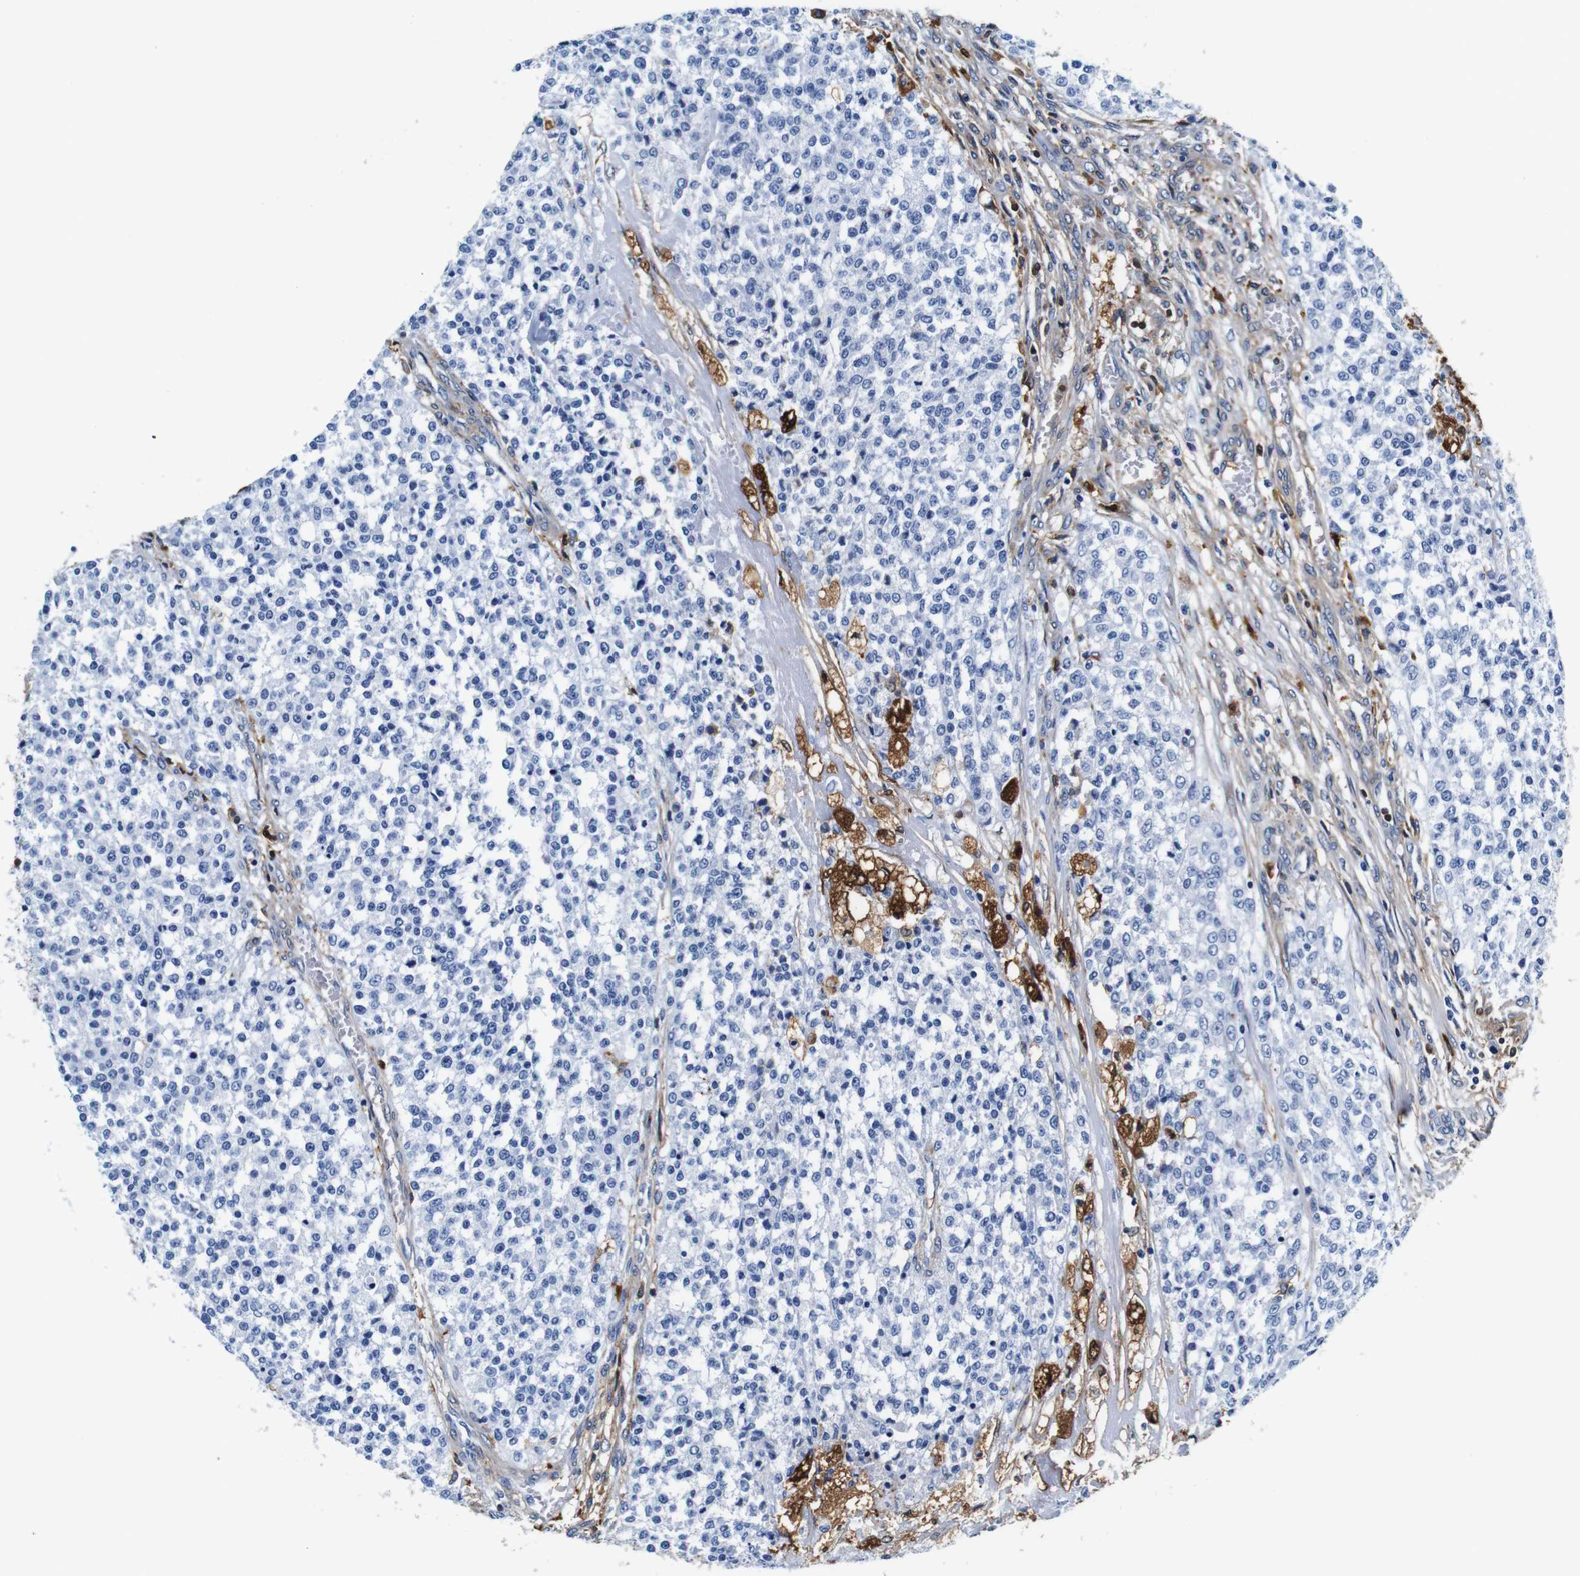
{"staining": {"intensity": "negative", "quantity": "none", "location": "none"}, "tissue": "testis cancer", "cell_type": "Tumor cells", "image_type": "cancer", "snomed": [{"axis": "morphology", "description": "Seminoma, NOS"}, {"axis": "topography", "description": "Testis"}], "caption": "Tumor cells show no significant protein positivity in testis seminoma. Nuclei are stained in blue.", "gene": "ANXA1", "patient": {"sex": "male", "age": 59}}